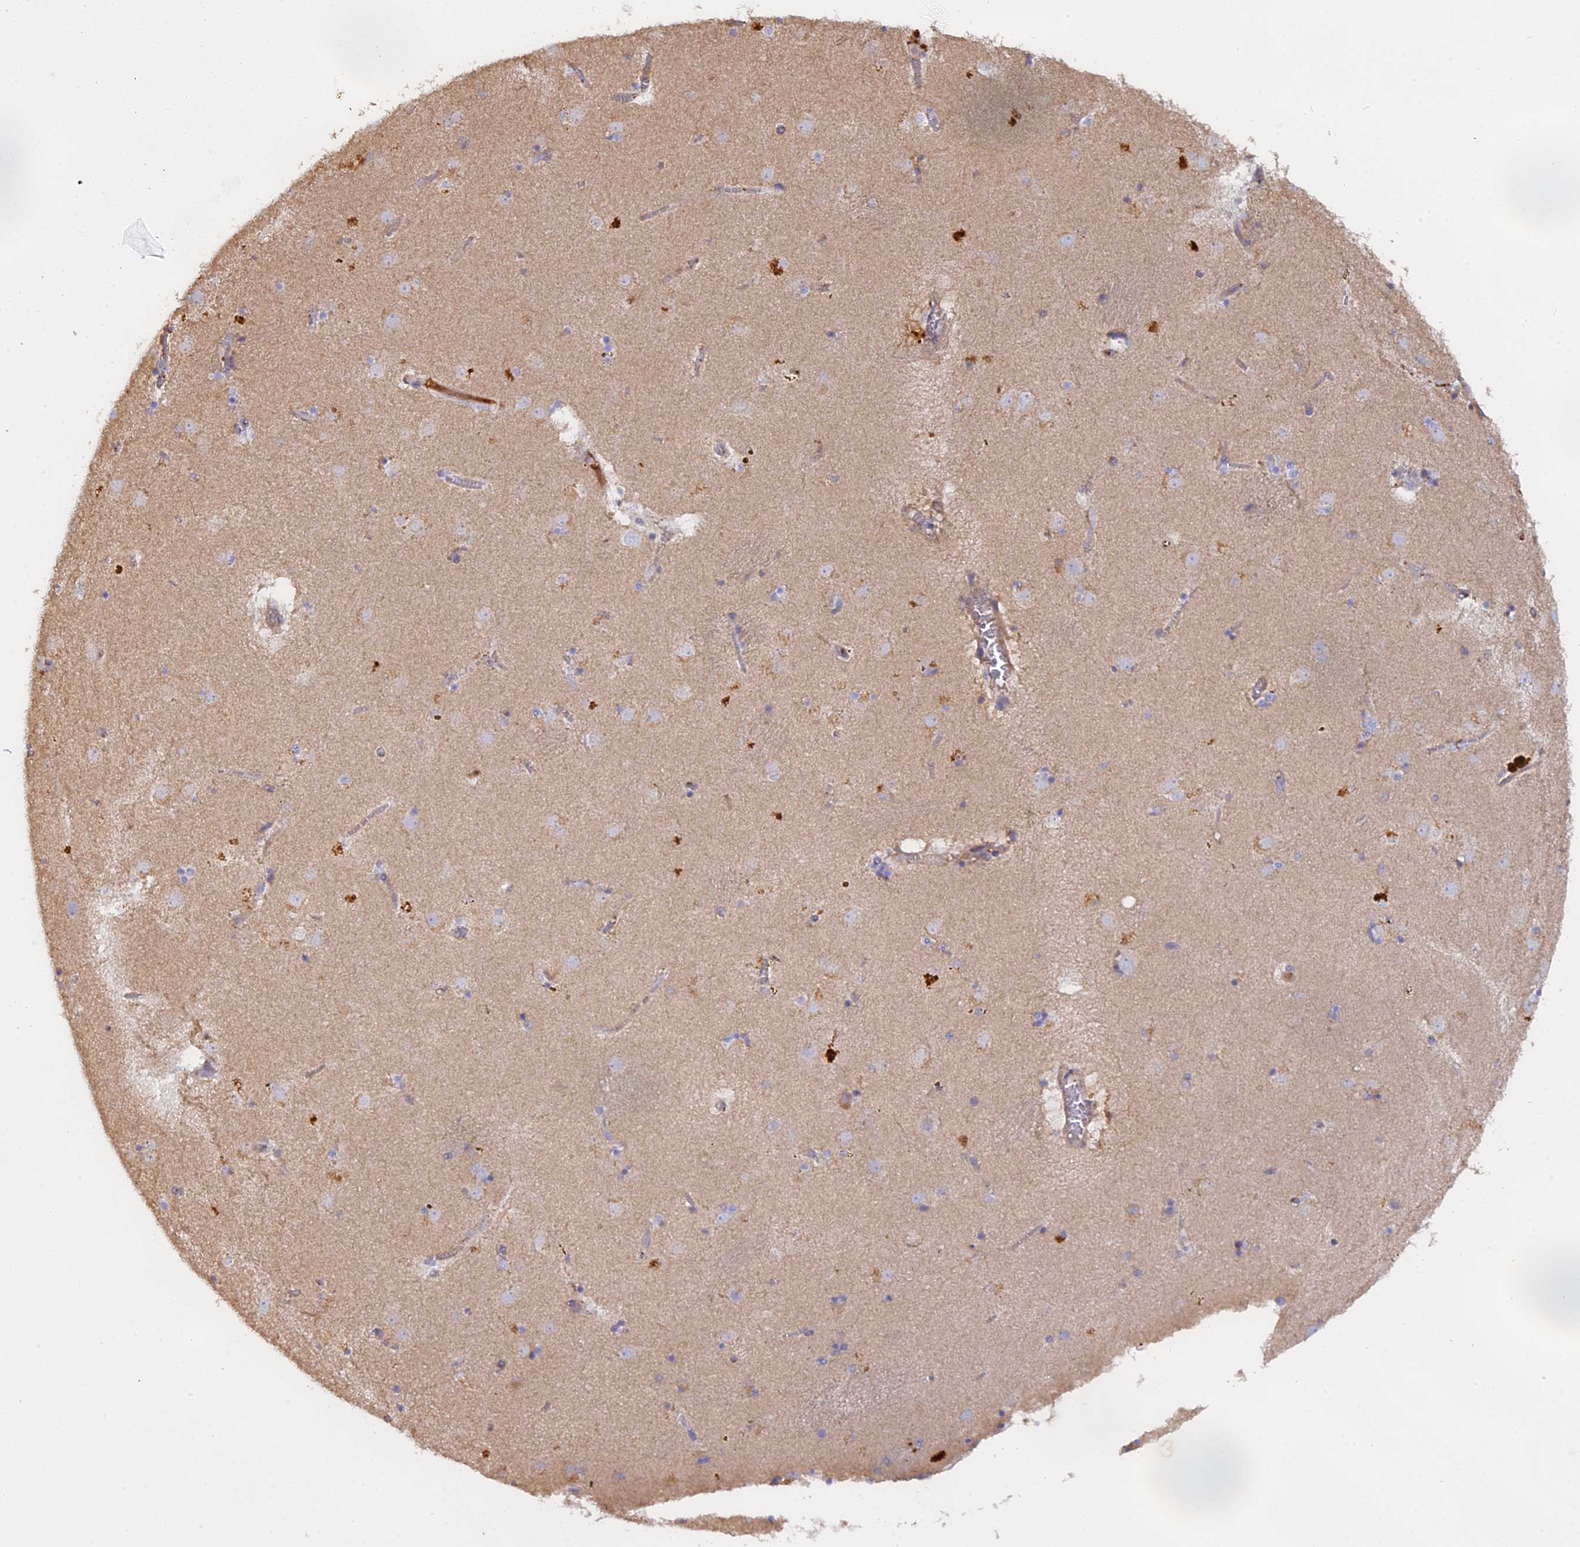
{"staining": {"intensity": "strong", "quantity": "<25%", "location": "cytoplasmic/membranous"}, "tissue": "caudate", "cell_type": "Glial cells", "image_type": "normal", "snomed": [{"axis": "morphology", "description": "Normal tissue, NOS"}, {"axis": "topography", "description": "Lateral ventricle wall"}], "caption": "The image exhibits immunohistochemical staining of benign caudate. There is strong cytoplasmic/membranous staining is appreciated in about <25% of glial cells.", "gene": "CFAP119", "patient": {"sex": "male", "age": 70}}